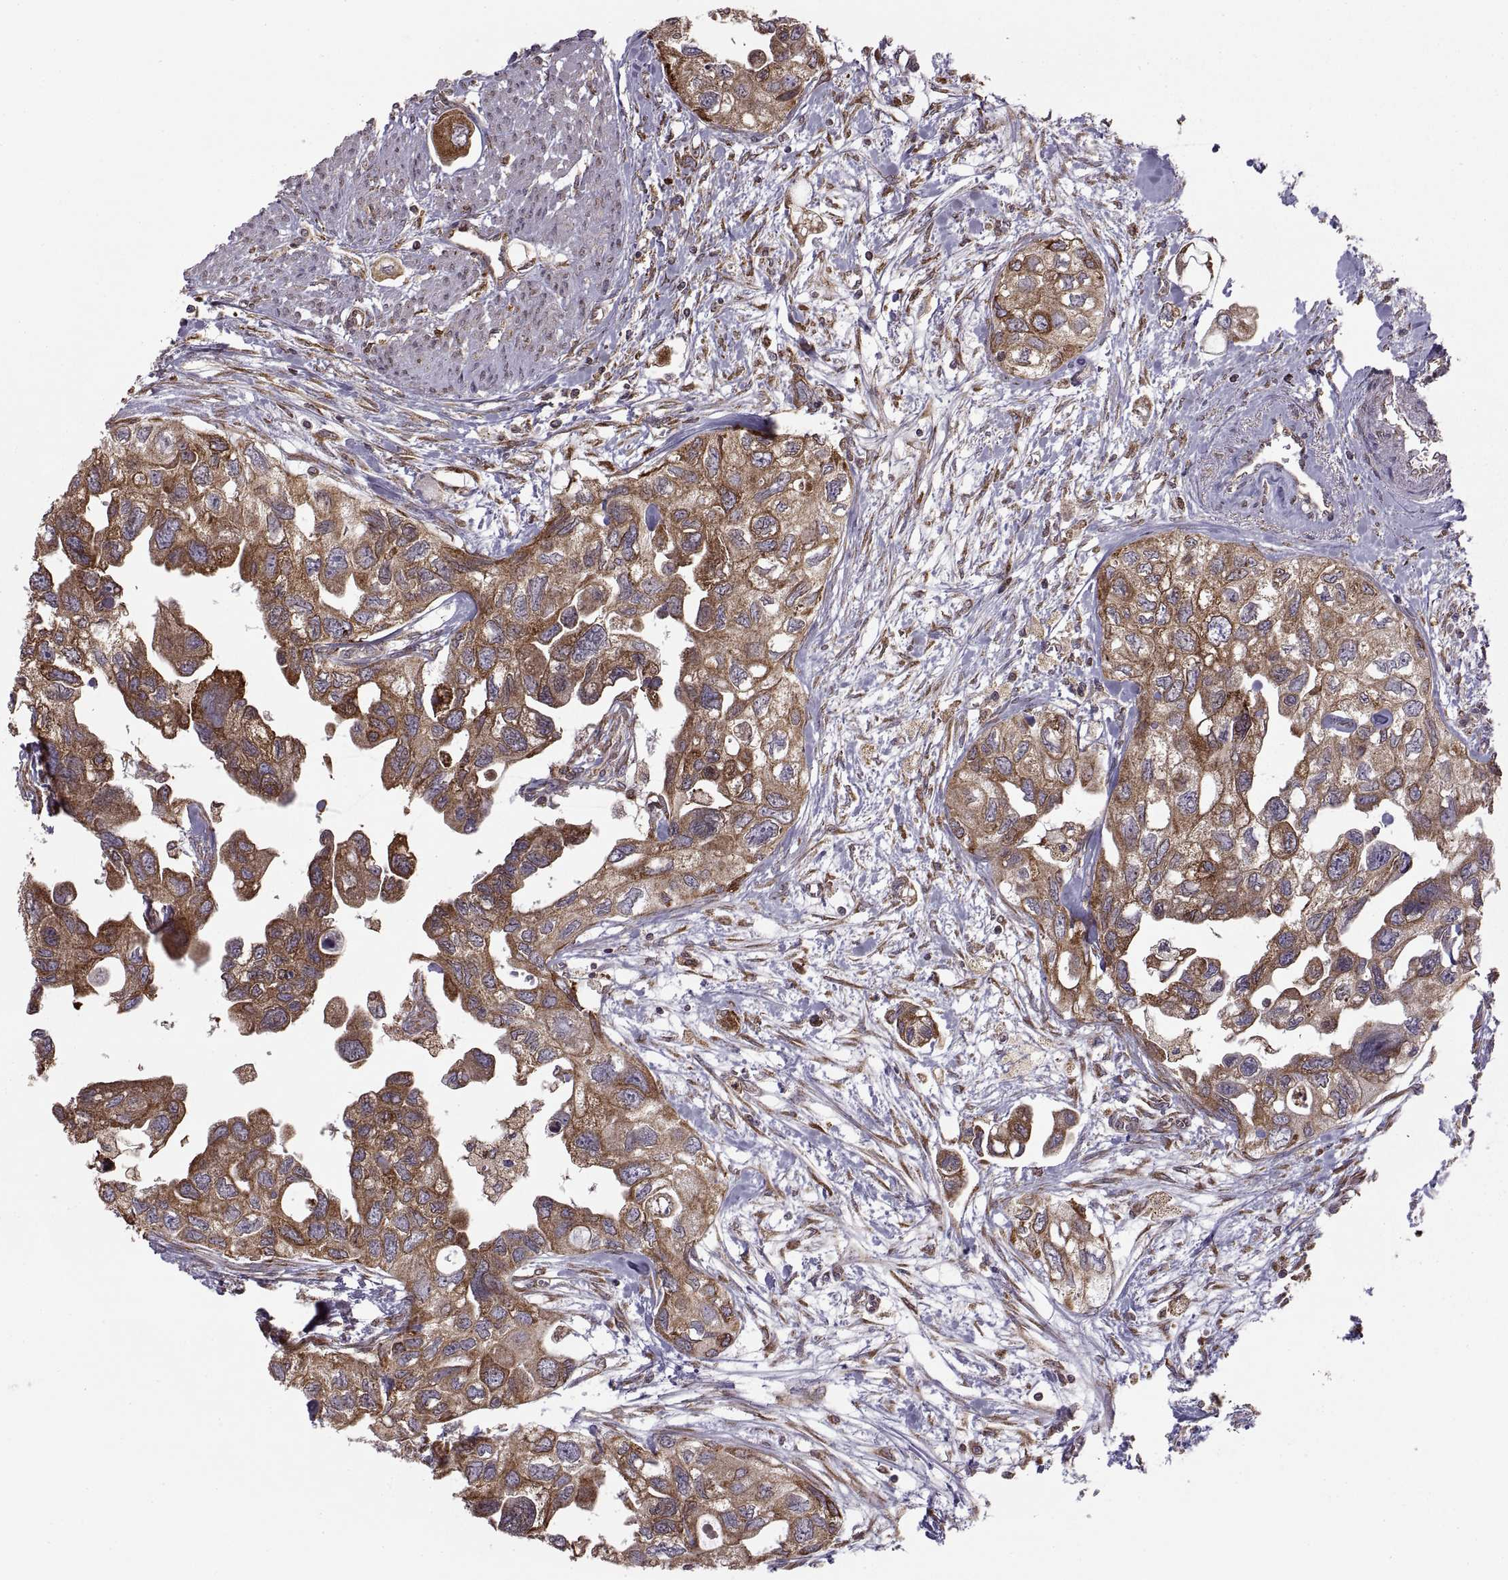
{"staining": {"intensity": "moderate", "quantity": "25%-75%", "location": "cytoplasmic/membranous"}, "tissue": "urothelial cancer", "cell_type": "Tumor cells", "image_type": "cancer", "snomed": [{"axis": "morphology", "description": "Urothelial carcinoma, High grade"}, {"axis": "topography", "description": "Urinary bladder"}], "caption": "Immunohistochemistry (IHC) (DAB (3,3'-diaminobenzidine)) staining of urothelial carcinoma (high-grade) exhibits moderate cytoplasmic/membranous protein positivity in approximately 25%-75% of tumor cells.", "gene": "PDIA3", "patient": {"sex": "male", "age": 59}}